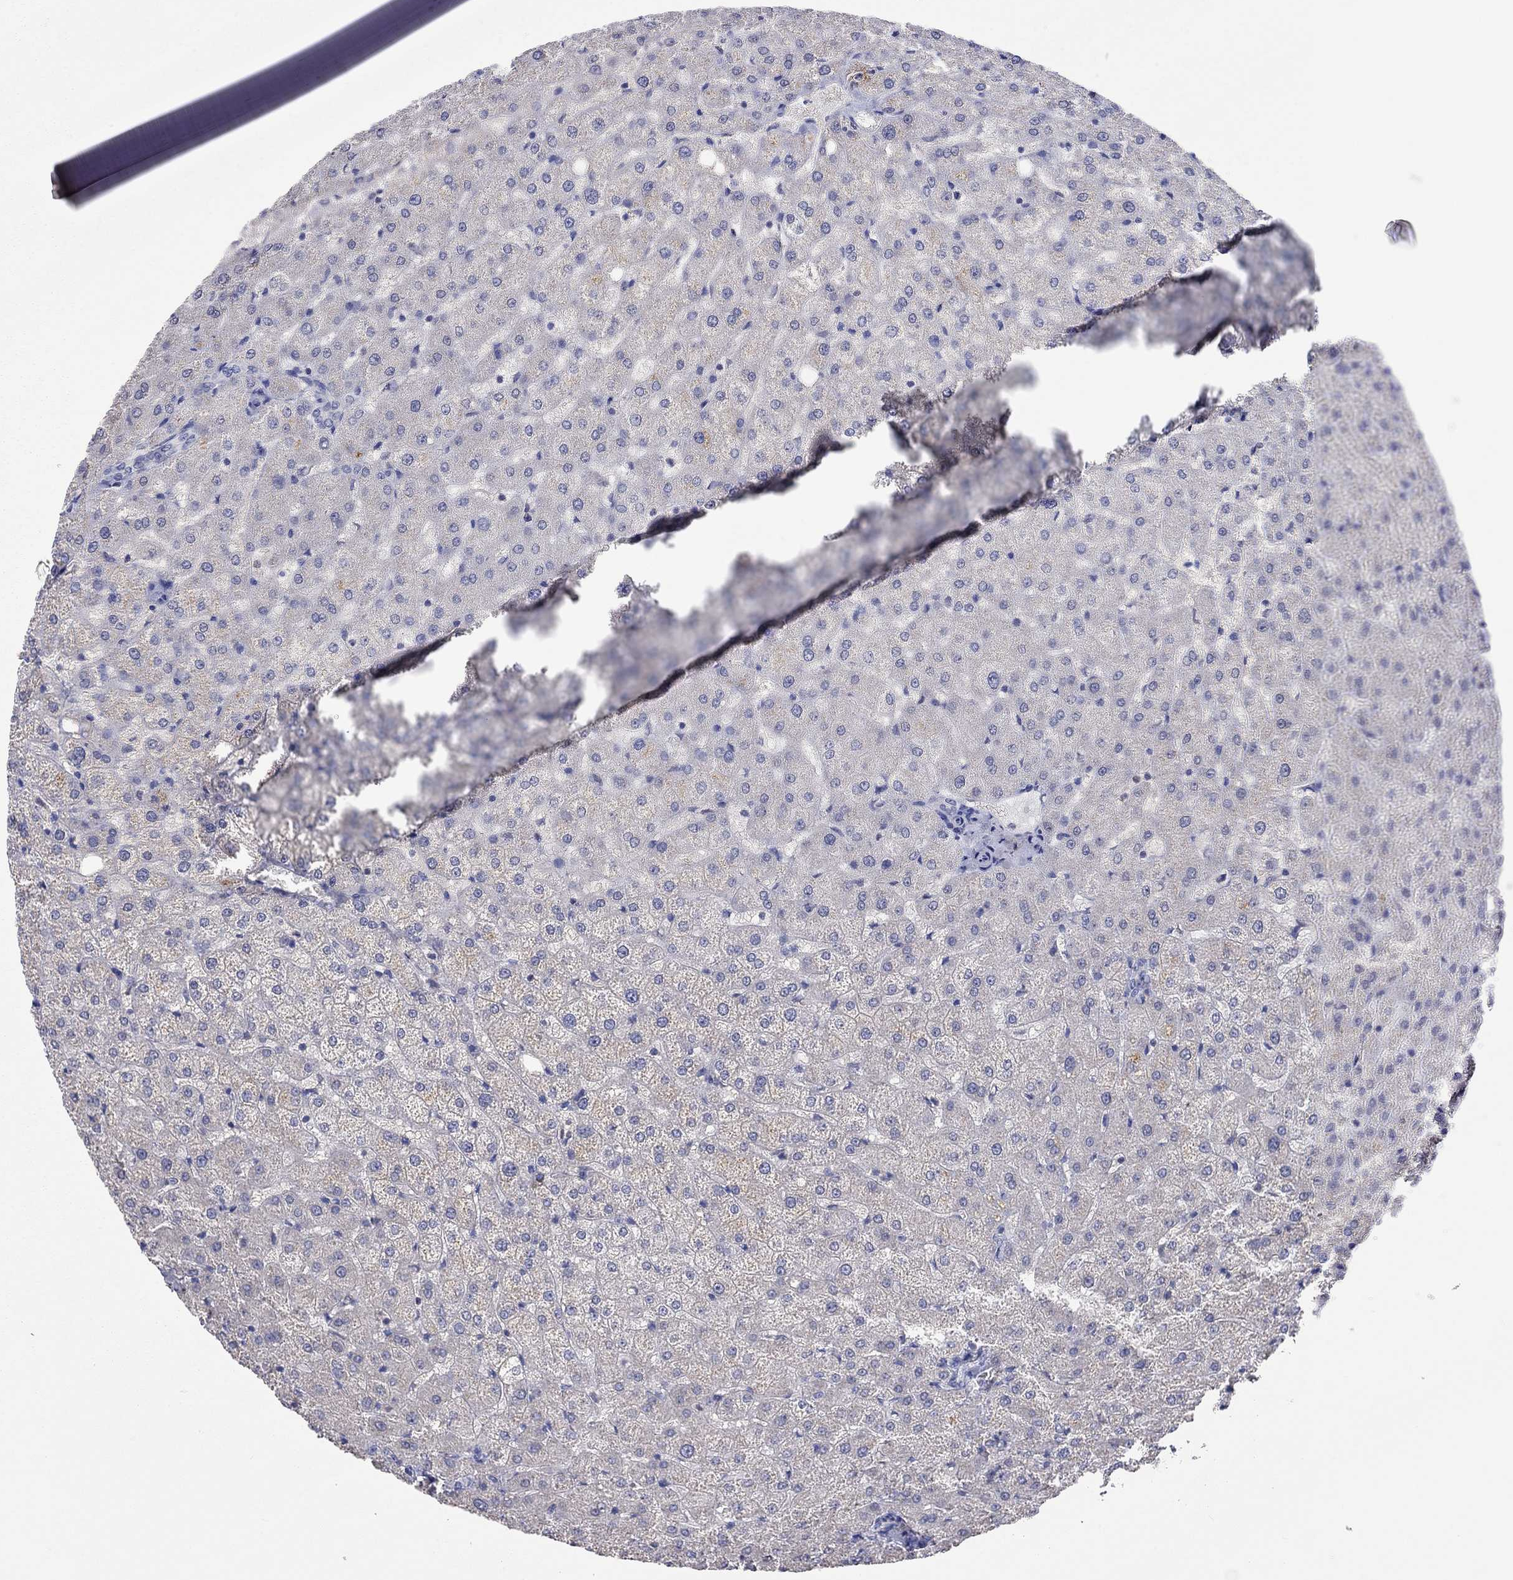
{"staining": {"intensity": "negative", "quantity": "none", "location": "none"}, "tissue": "liver", "cell_type": "Cholangiocytes", "image_type": "normal", "snomed": [{"axis": "morphology", "description": "Normal tissue, NOS"}, {"axis": "topography", "description": "Liver"}], "caption": "Histopathology image shows no significant protein positivity in cholangiocytes of unremarkable liver. (DAB immunohistochemistry, high magnification).", "gene": "LRFN4", "patient": {"sex": "female", "age": 50}}